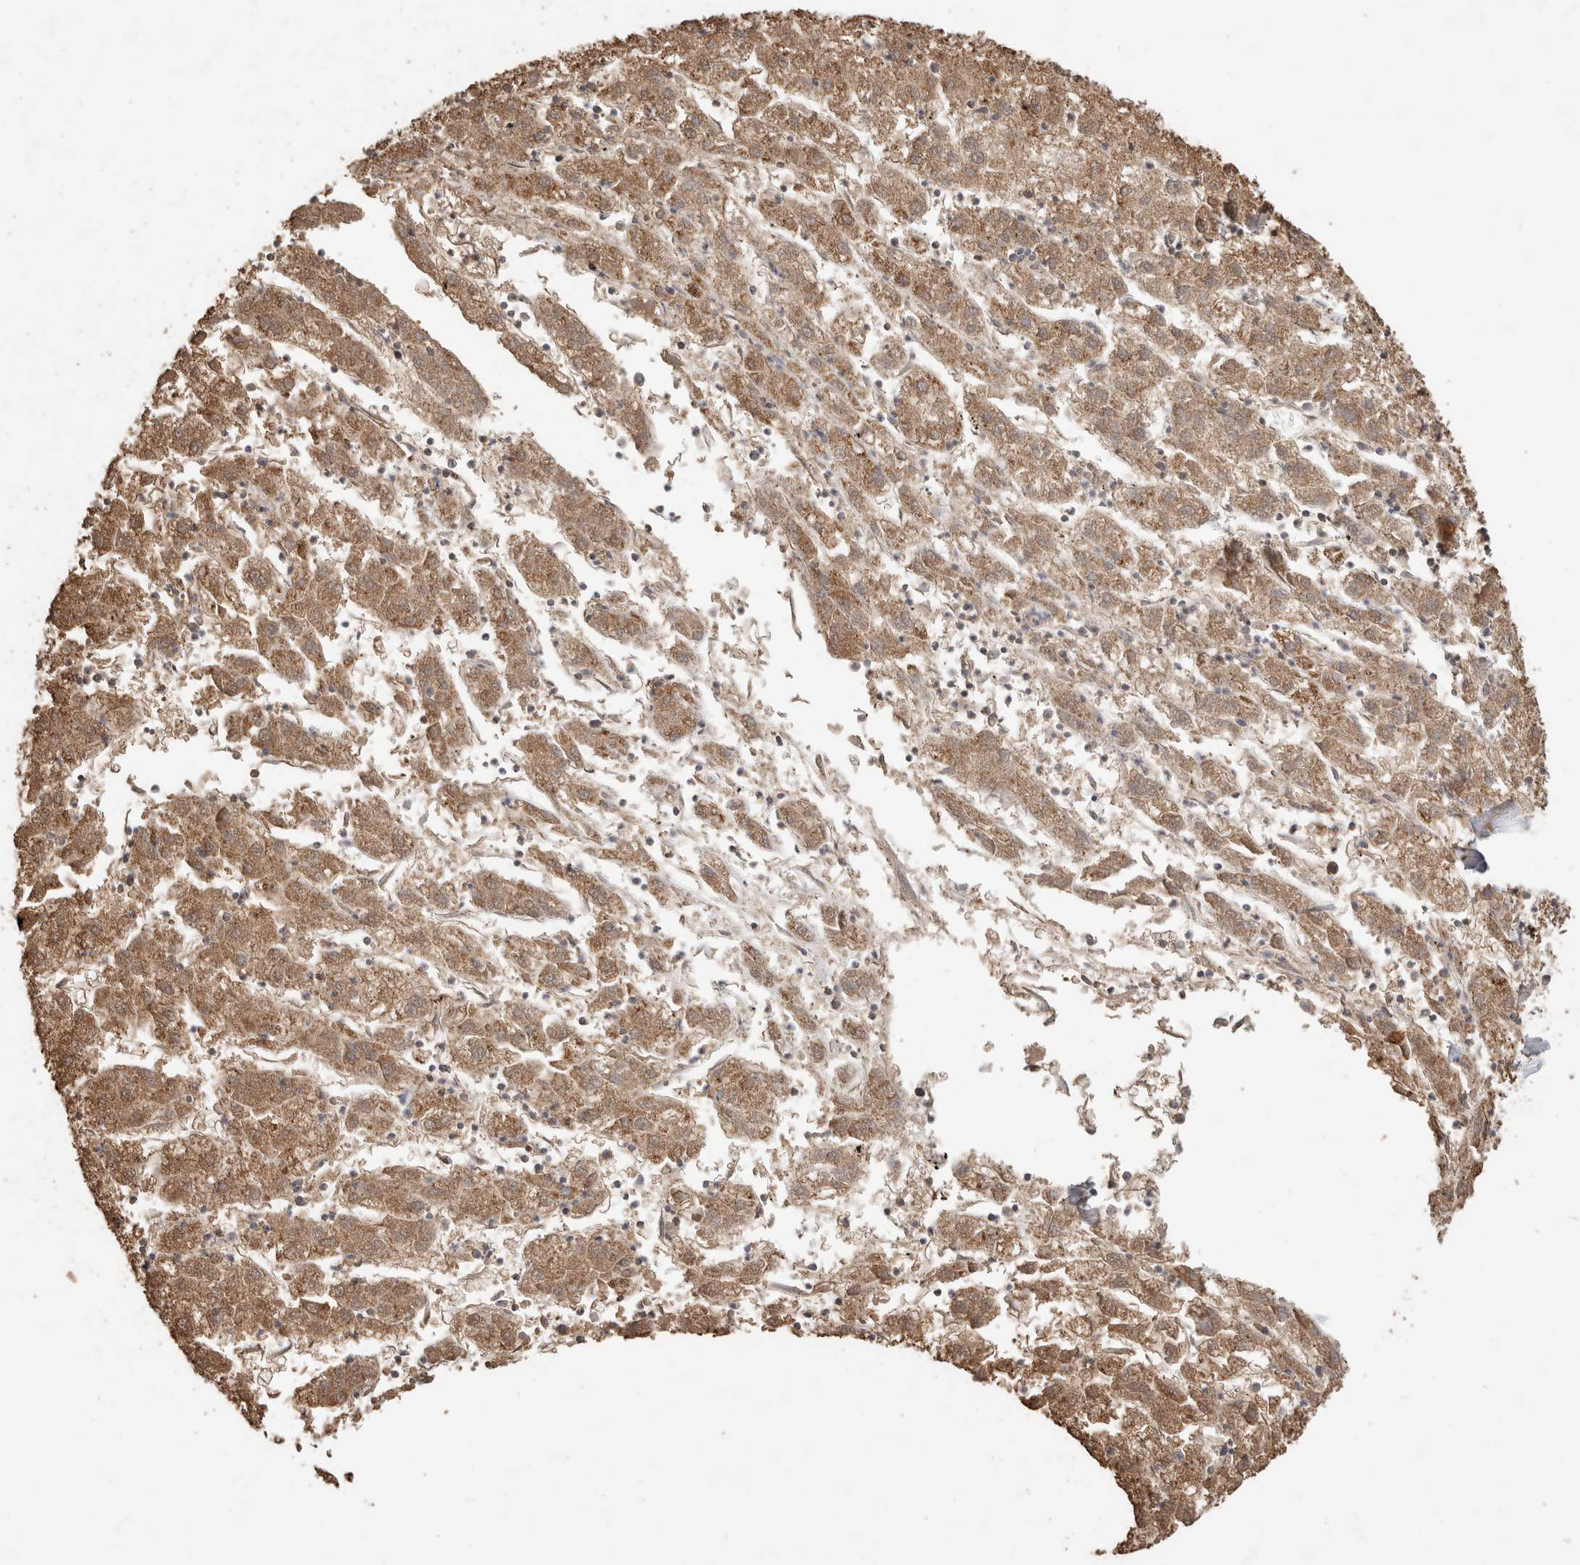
{"staining": {"intensity": "moderate", "quantity": ">75%", "location": "cytoplasmic/membranous"}, "tissue": "liver cancer", "cell_type": "Tumor cells", "image_type": "cancer", "snomed": [{"axis": "morphology", "description": "Carcinoma, Hepatocellular, NOS"}, {"axis": "topography", "description": "Liver"}], "caption": "This histopathology image displays immunohistochemistry (IHC) staining of liver cancer (hepatocellular carcinoma), with medium moderate cytoplasmic/membranous staining in approximately >75% of tumor cells.", "gene": "CX3CL1", "patient": {"sex": "male", "age": 72}}